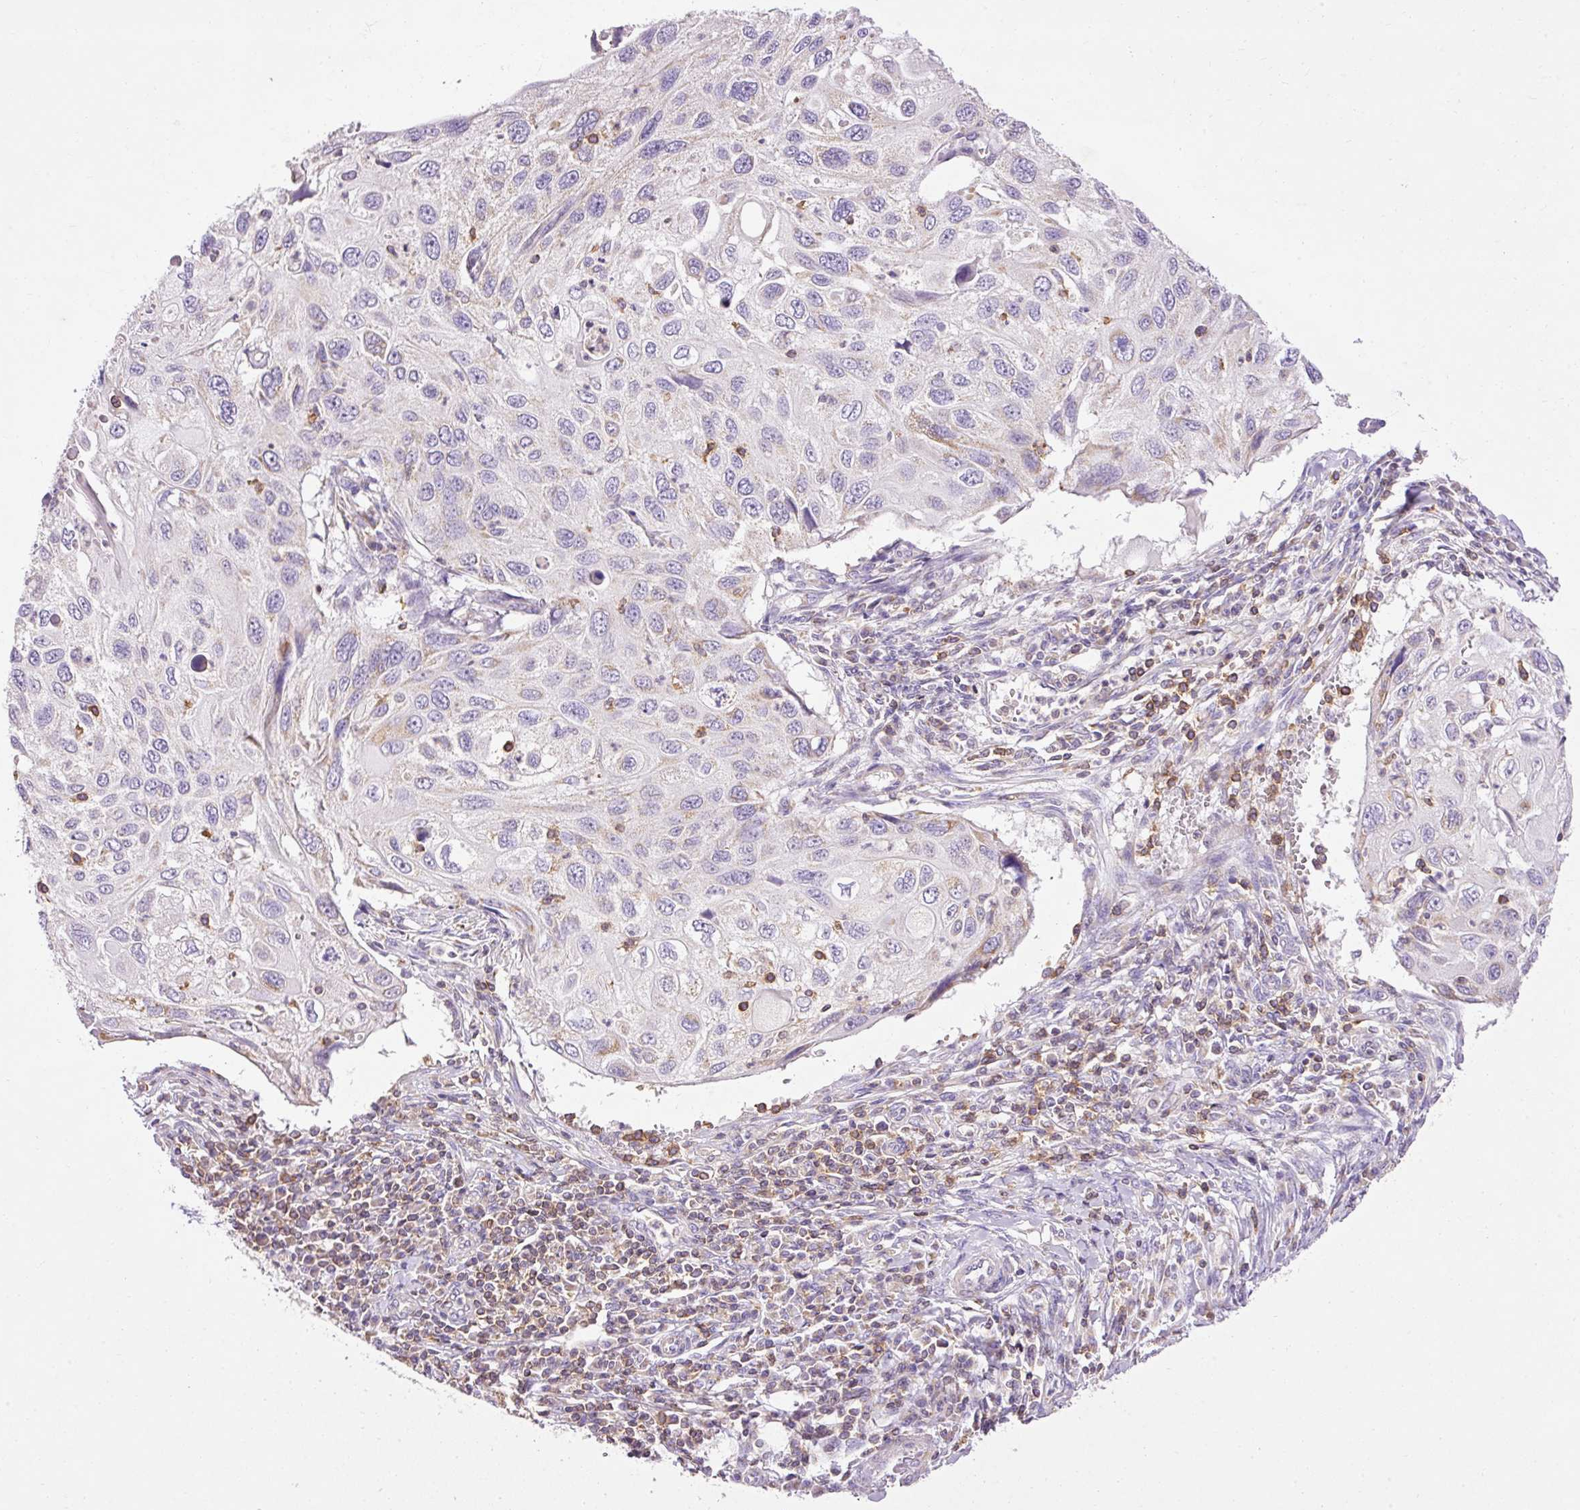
{"staining": {"intensity": "negative", "quantity": "none", "location": "none"}, "tissue": "cervical cancer", "cell_type": "Tumor cells", "image_type": "cancer", "snomed": [{"axis": "morphology", "description": "Squamous cell carcinoma, NOS"}, {"axis": "topography", "description": "Cervix"}], "caption": "Cervical cancer stained for a protein using IHC shows no positivity tumor cells.", "gene": "IMMT", "patient": {"sex": "female", "age": 70}}